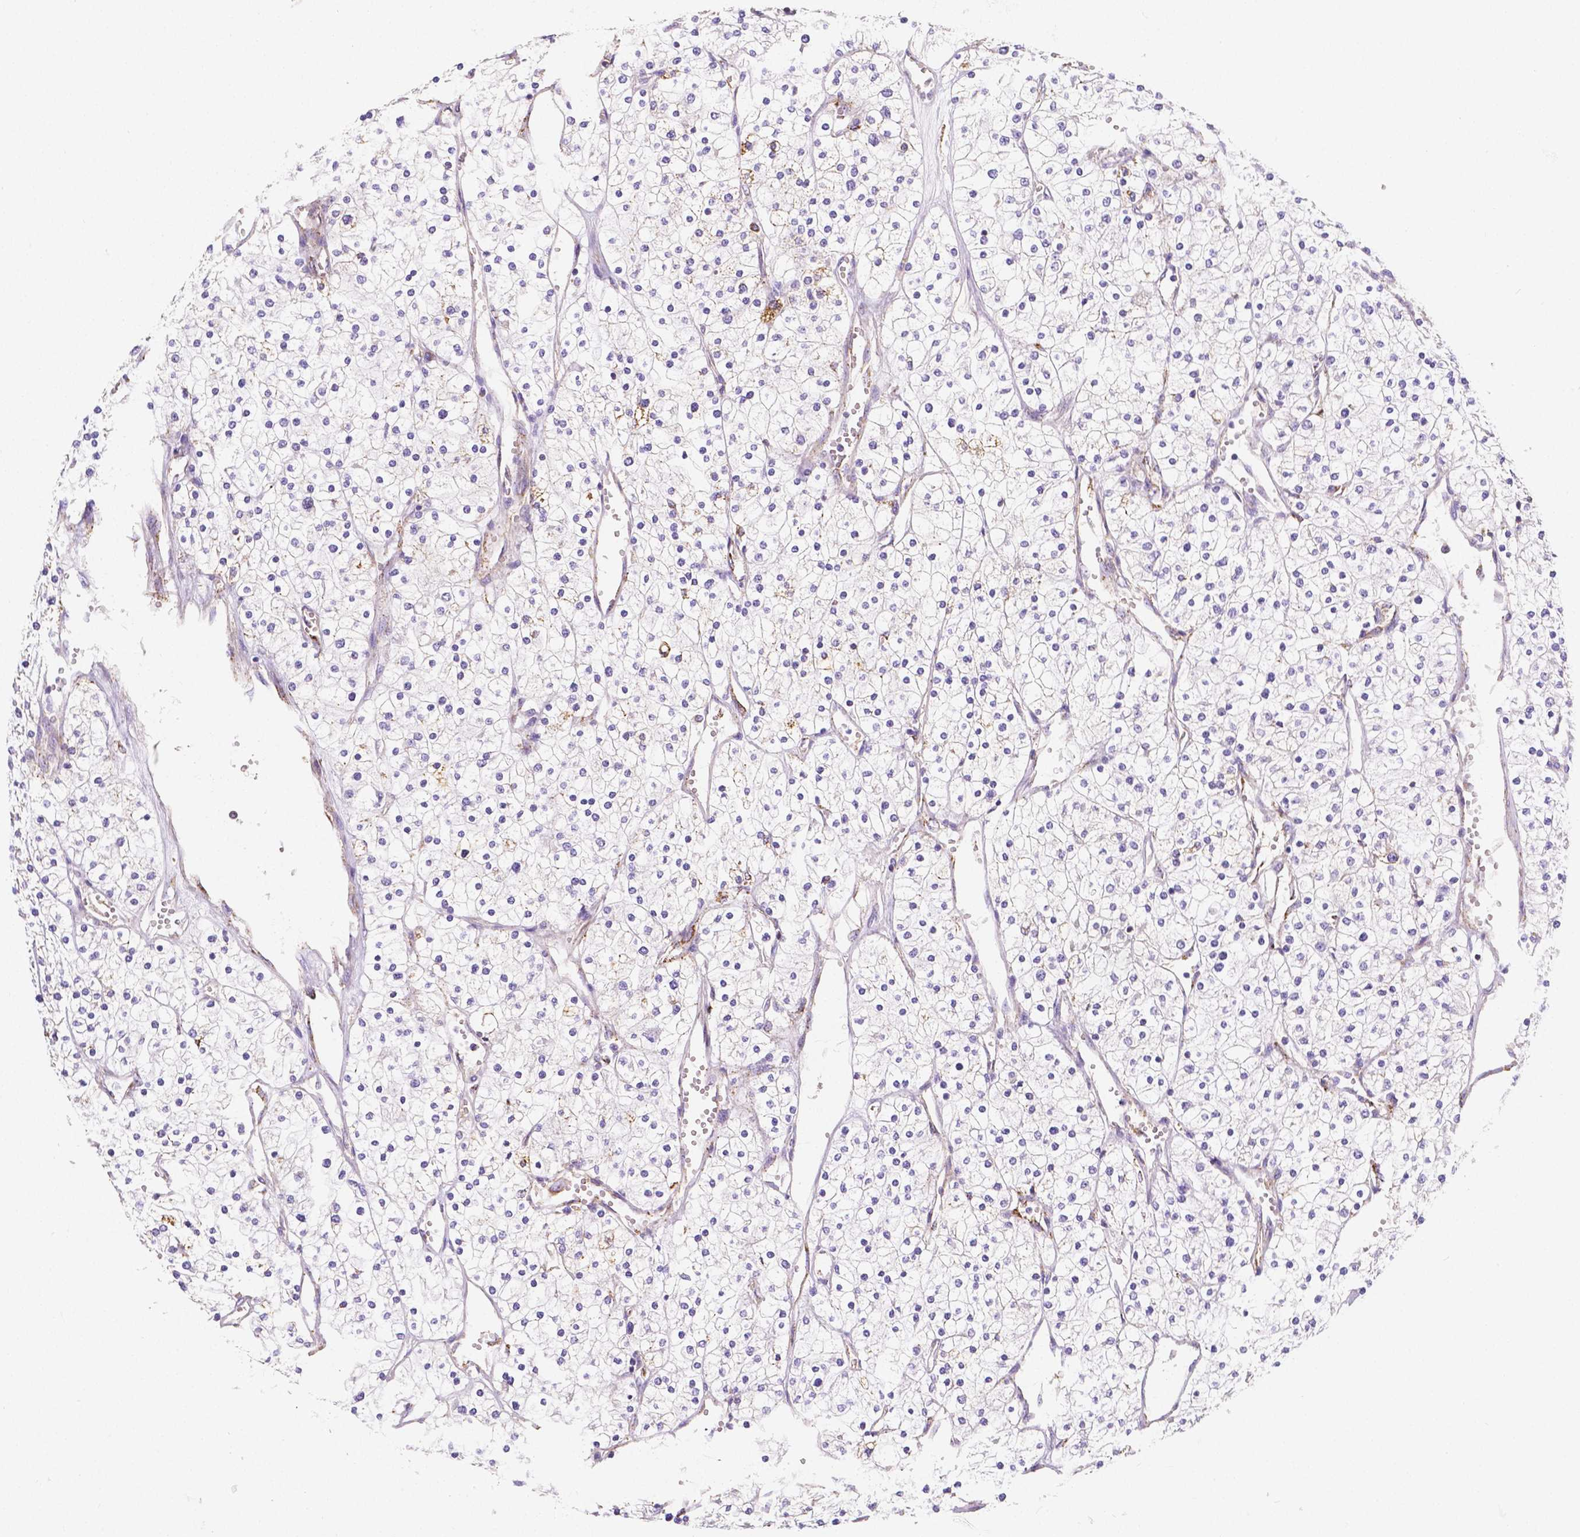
{"staining": {"intensity": "negative", "quantity": "none", "location": "none"}, "tissue": "renal cancer", "cell_type": "Tumor cells", "image_type": "cancer", "snomed": [{"axis": "morphology", "description": "Adenocarcinoma, NOS"}, {"axis": "topography", "description": "Kidney"}], "caption": "This is an immunohistochemistry (IHC) image of human renal cancer. There is no staining in tumor cells.", "gene": "GABRD", "patient": {"sex": "male", "age": 80}}